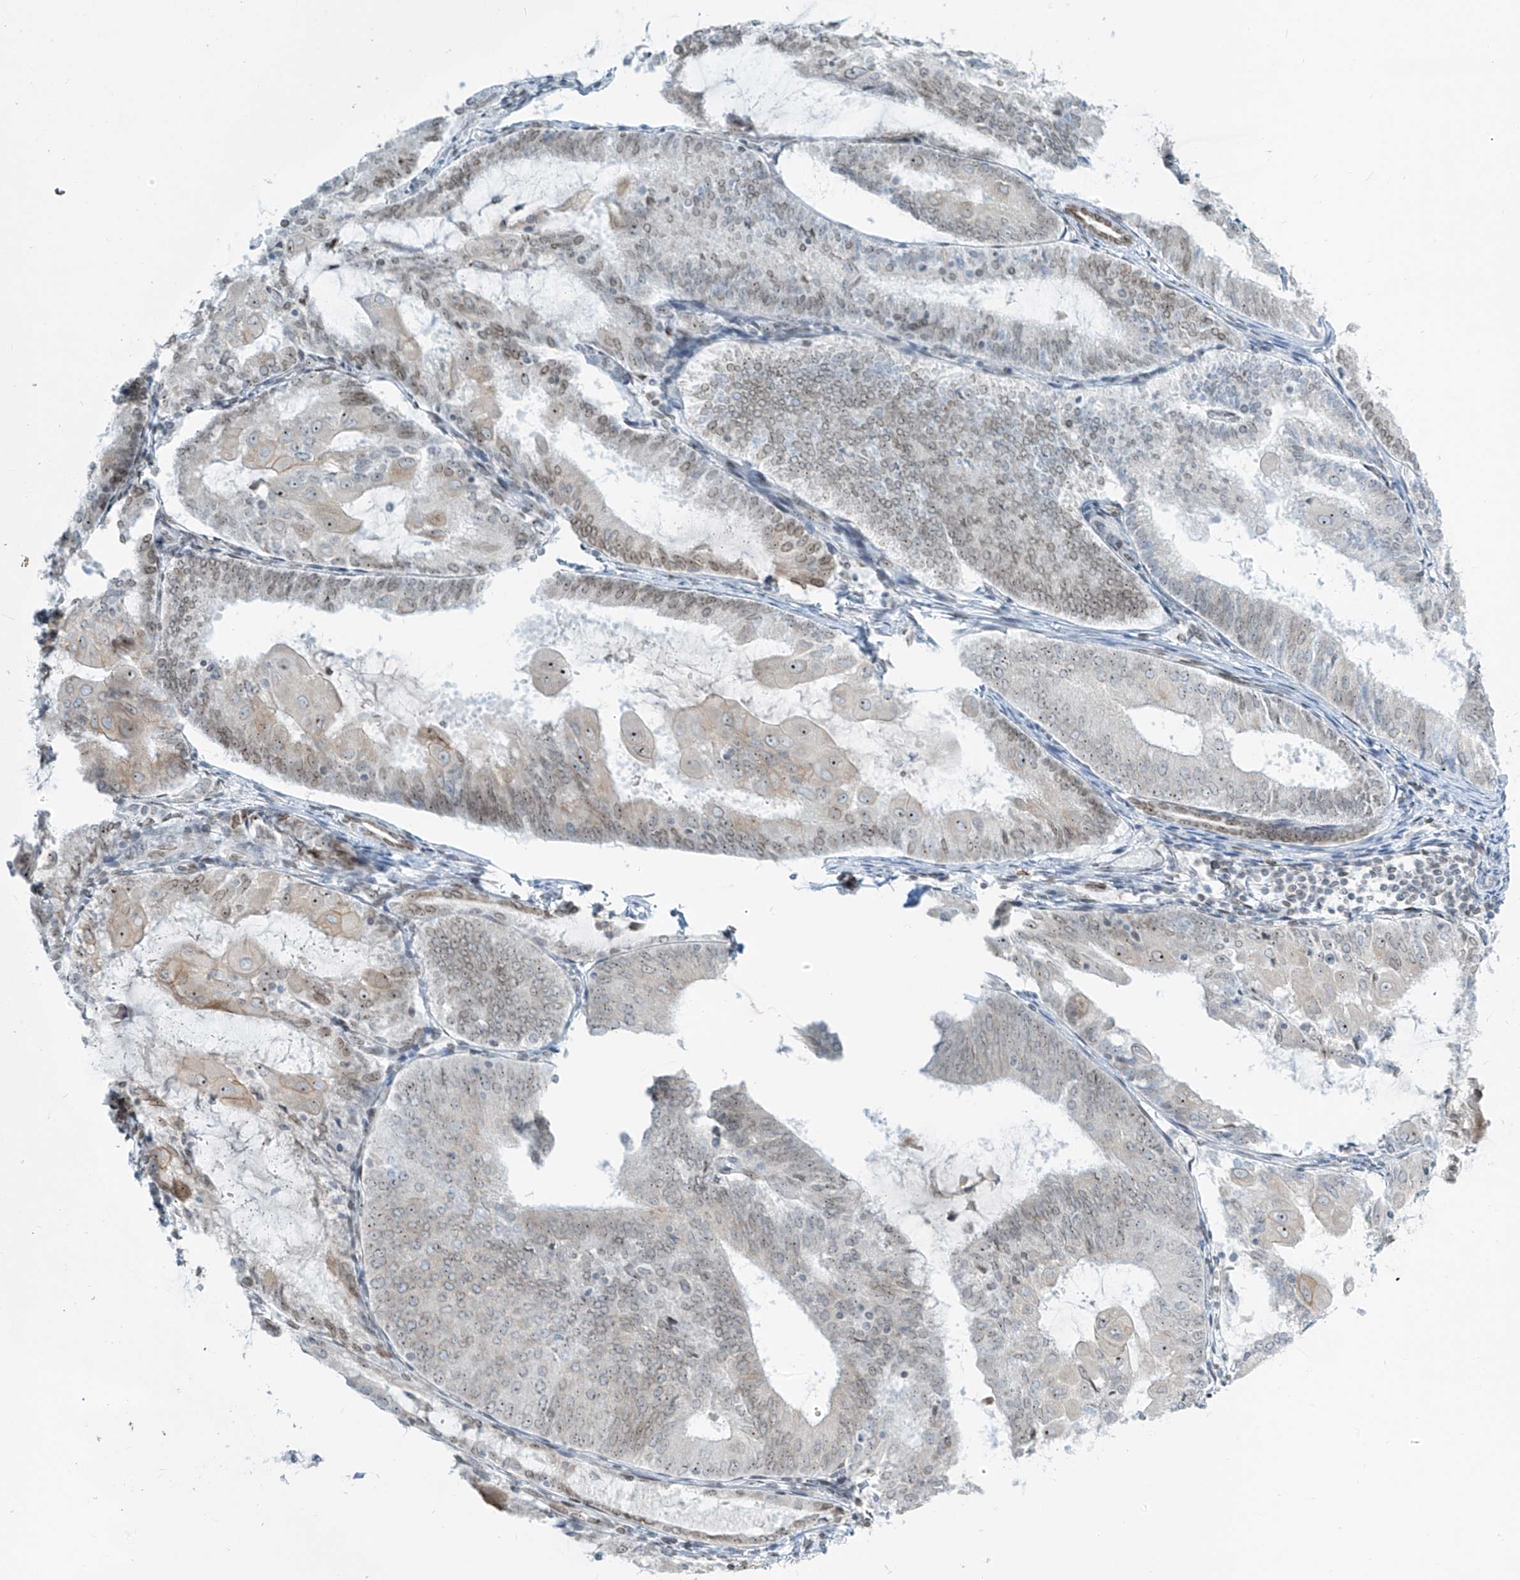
{"staining": {"intensity": "moderate", "quantity": "25%-75%", "location": "cytoplasmic/membranous,nuclear"}, "tissue": "endometrial cancer", "cell_type": "Tumor cells", "image_type": "cancer", "snomed": [{"axis": "morphology", "description": "Adenocarcinoma, NOS"}, {"axis": "topography", "description": "Endometrium"}], "caption": "Endometrial cancer stained for a protein (brown) displays moderate cytoplasmic/membranous and nuclear positive staining in approximately 25%-75% of tumor cells.", "gene": "SAMD15", "patient": {"sex": "female", "age": 81}}